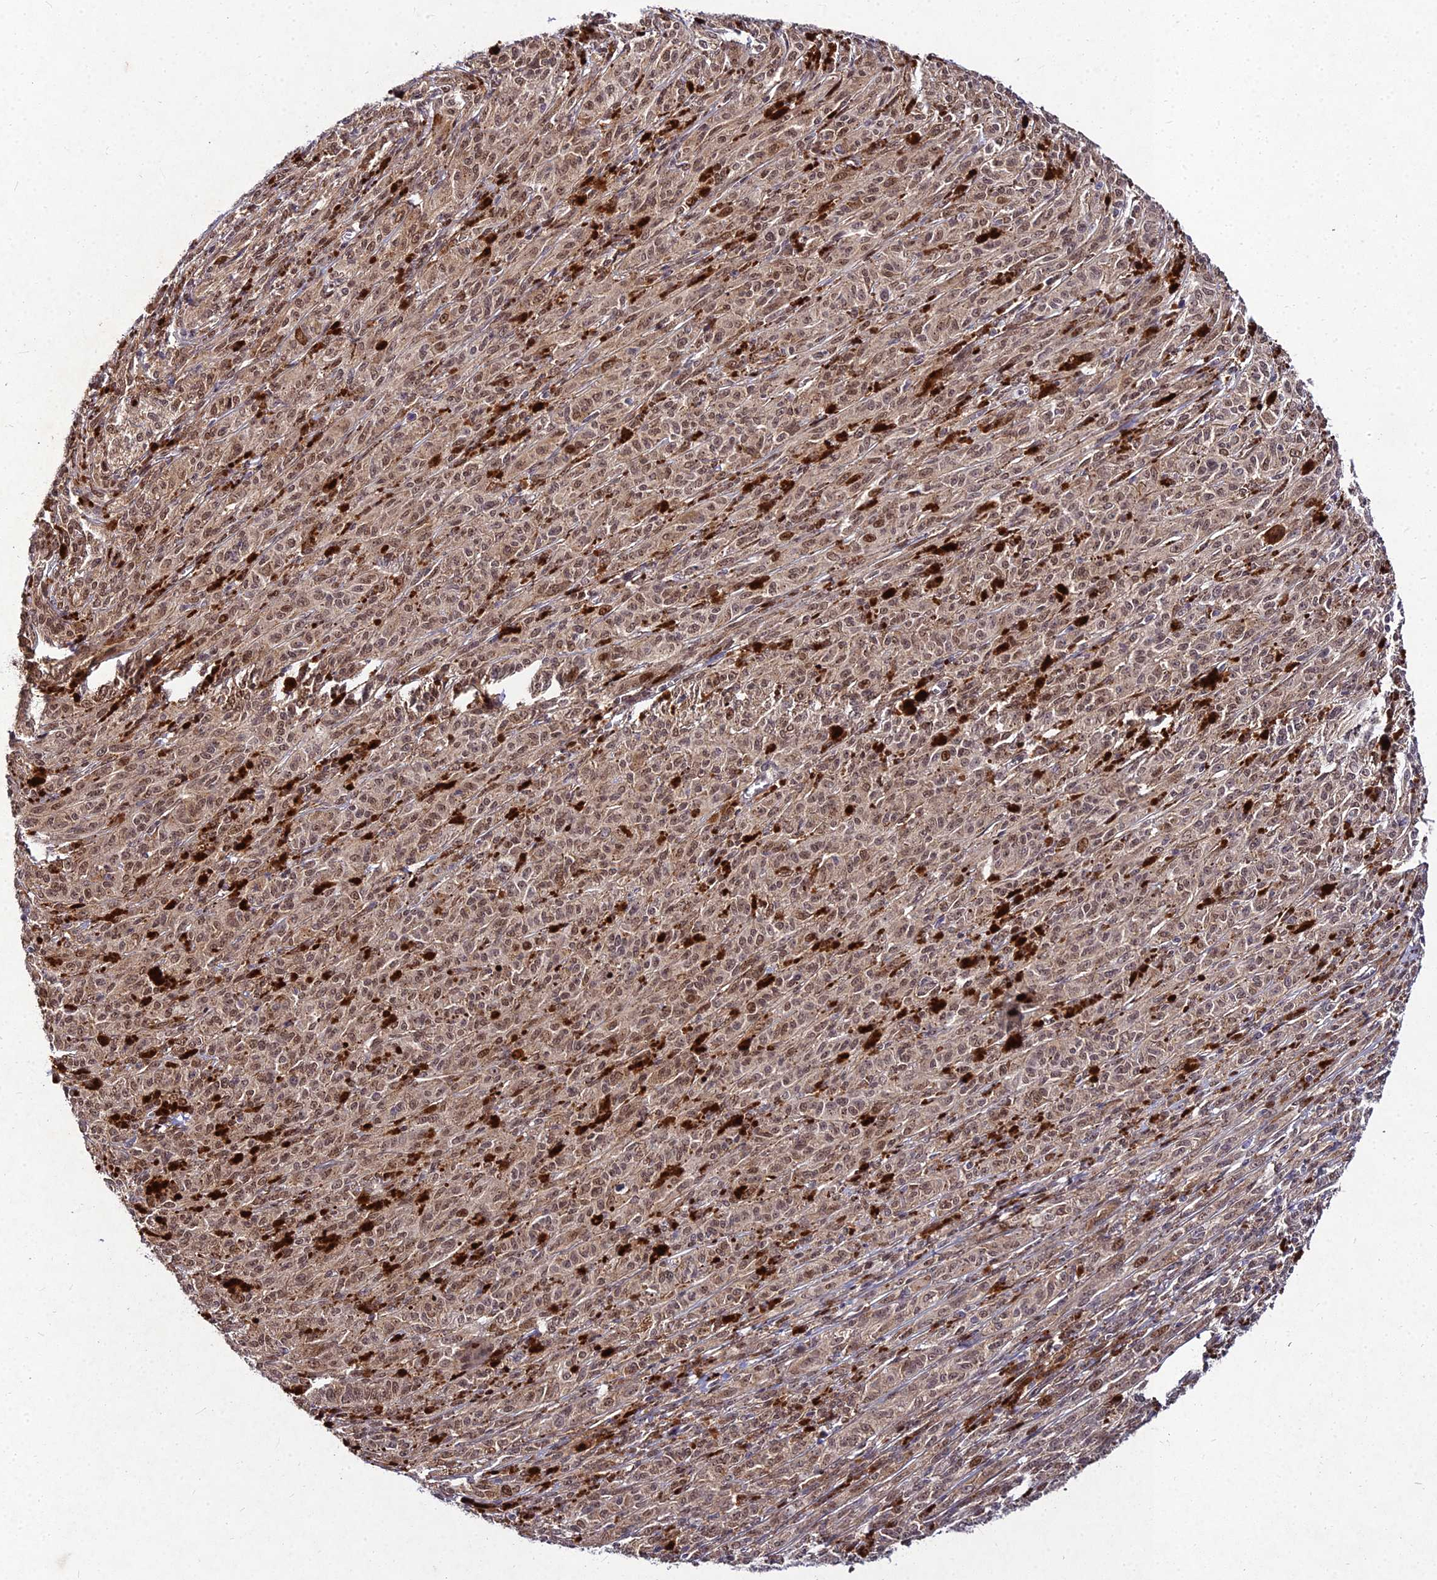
{"staining": {"intensity": "strong", "quantity": "<25%", "location": "nuclear"}, "tissue": "melanoma", "cell_type": "Tumor cells", "image_type": "cancer", "snomed": [{"axis": "morphology", "description": "Malignant melanoma, NOS"}, {"axis": "topography", "description": "Skin"}], "caption": "Strong nuclear staining is seen in about <25% of tumor cells in melanoma. The protein is stained brown, and the nuclei are stained in blue (DAB IHC with brightfield microscopy, high magnification).", "gene": "MKKS", "patient": {"sex": "female", "age": 52}}